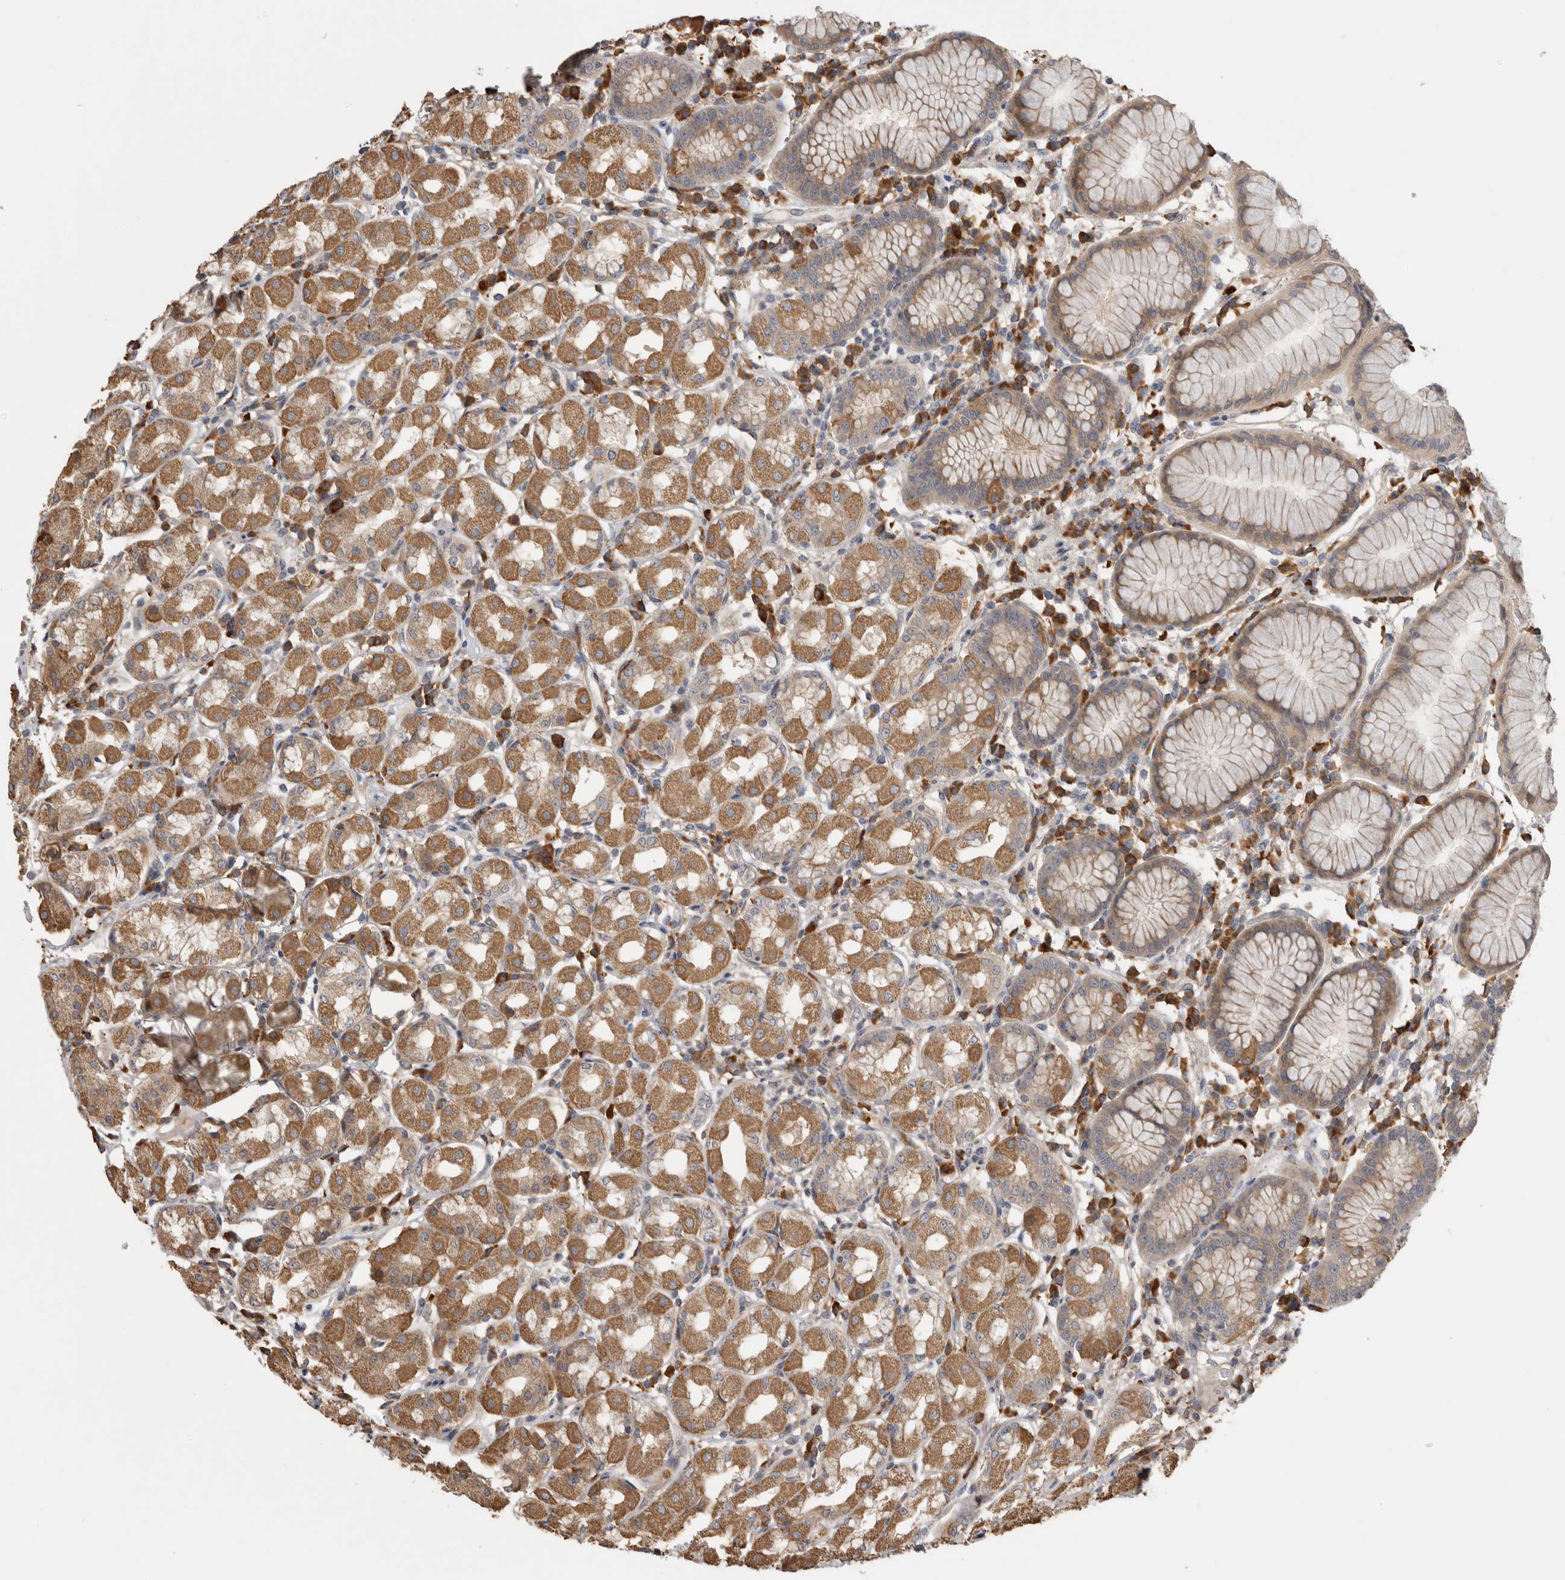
{"staining": {"intensity": "moderate", "quantity": "25%-75%", "location": "cytoplasmic/membranous"}, "tissue": "stomach", "cell_type": "Glandular cells", "image_type": "normal", "snomed": [{"axis": "morphology", "description": "Normal tissue, NOS"}, {"axis": "topography", "description": "Stomach"}, {"axis": "topography", "description": "Stomach, lower"}], "caption": "Moderate cytoplasmic/membranous positivity is identified in about 25%-75% of glandular cells in benign stomach.", "gene": "TBCE", "patient": {"sex": "female", "age": 56}}